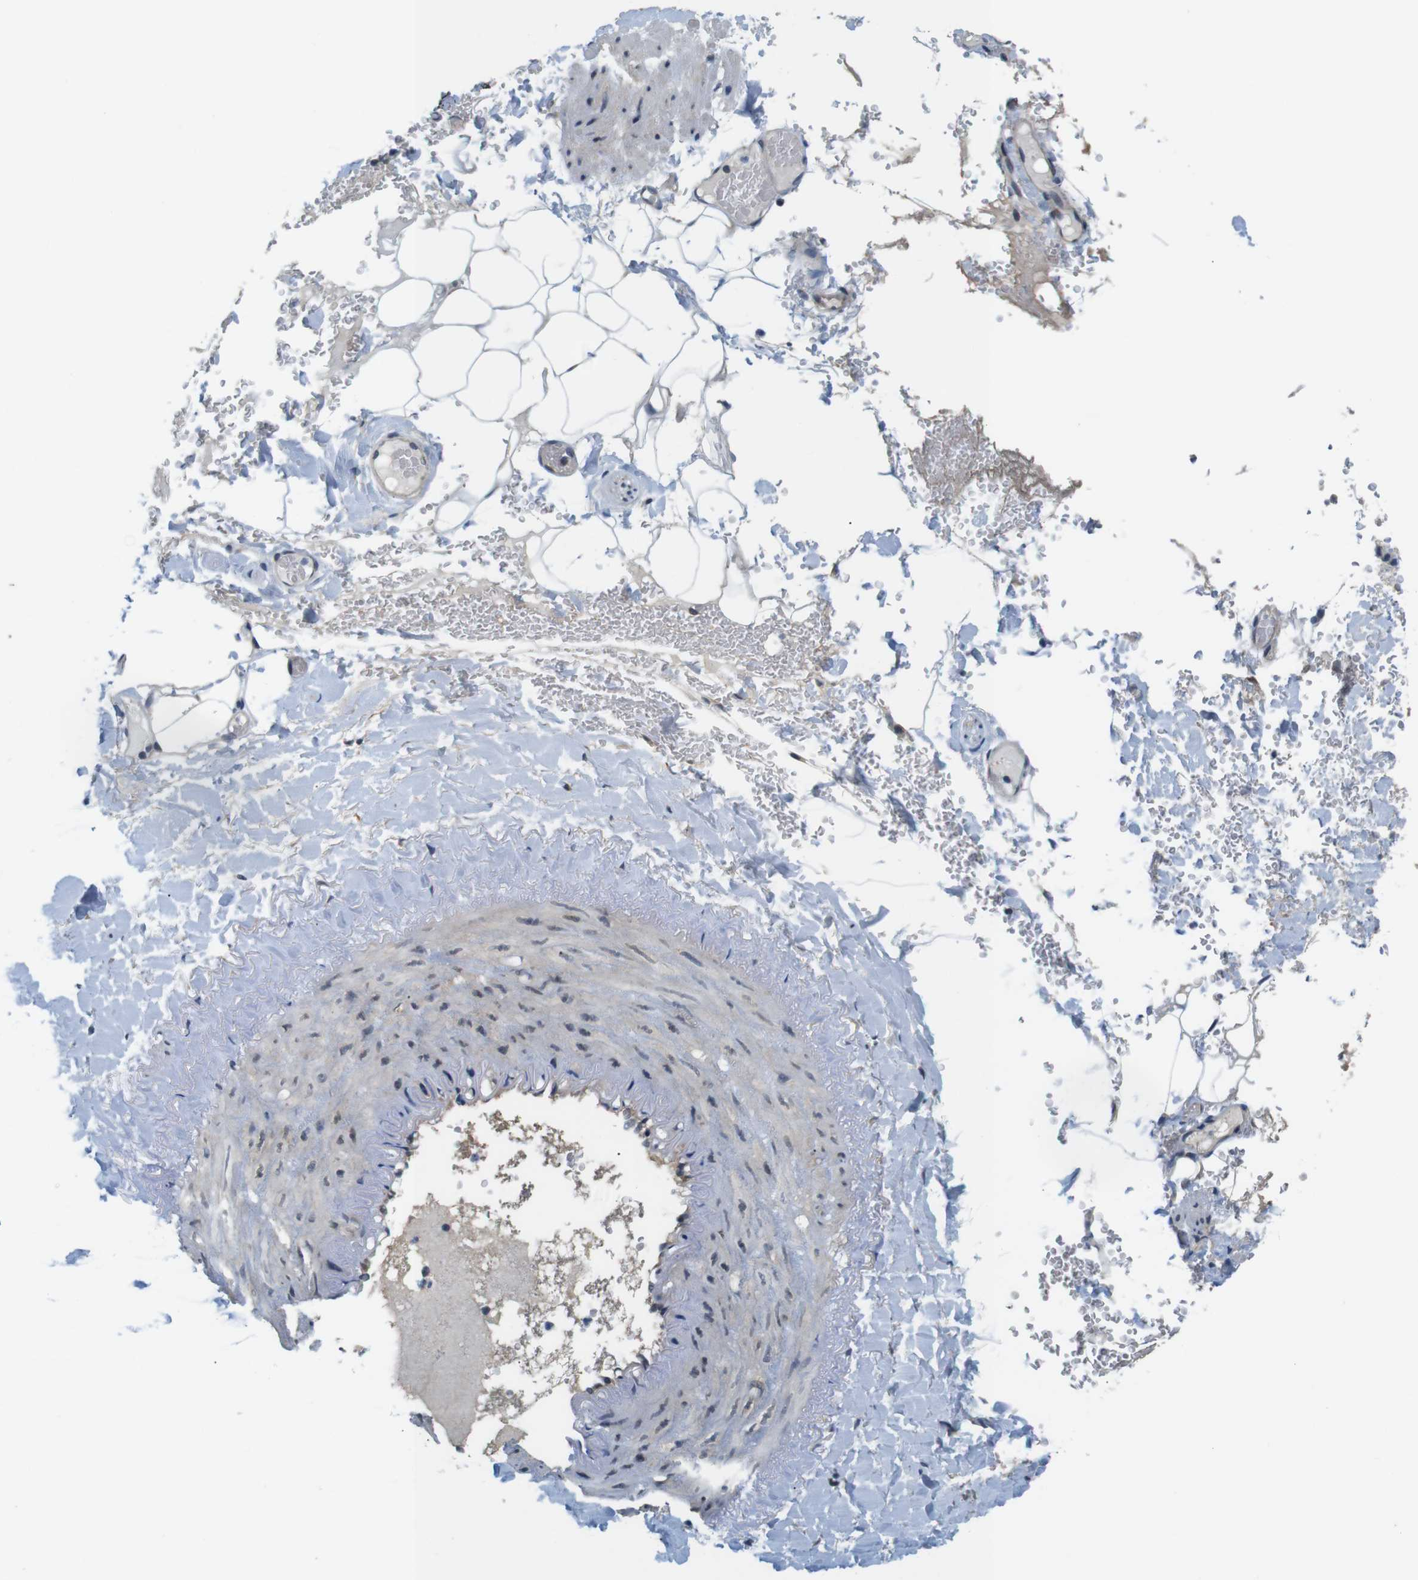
{"staining": {"intensity": "negative", "quantity": "none", "location": "none"}, "tissue": "adipose tissue", "cell_type": "Adipocytes", "image_type": "normal", "snomed": [{"axis": "morphology", "description": "Normal tissue, NOS"}, {"axis": "topography", "description": "Peripheral nerve tissue"}], "caption": "Unremarkable adipose tissue was stained to show a protein in brown. There is no significant staining in adipocytes. (Brightfield microscopy of DAB immunohistochemistry at high magnification).", "gene": "SMCO2", "patient": {"sex": "male", "age": 70}}